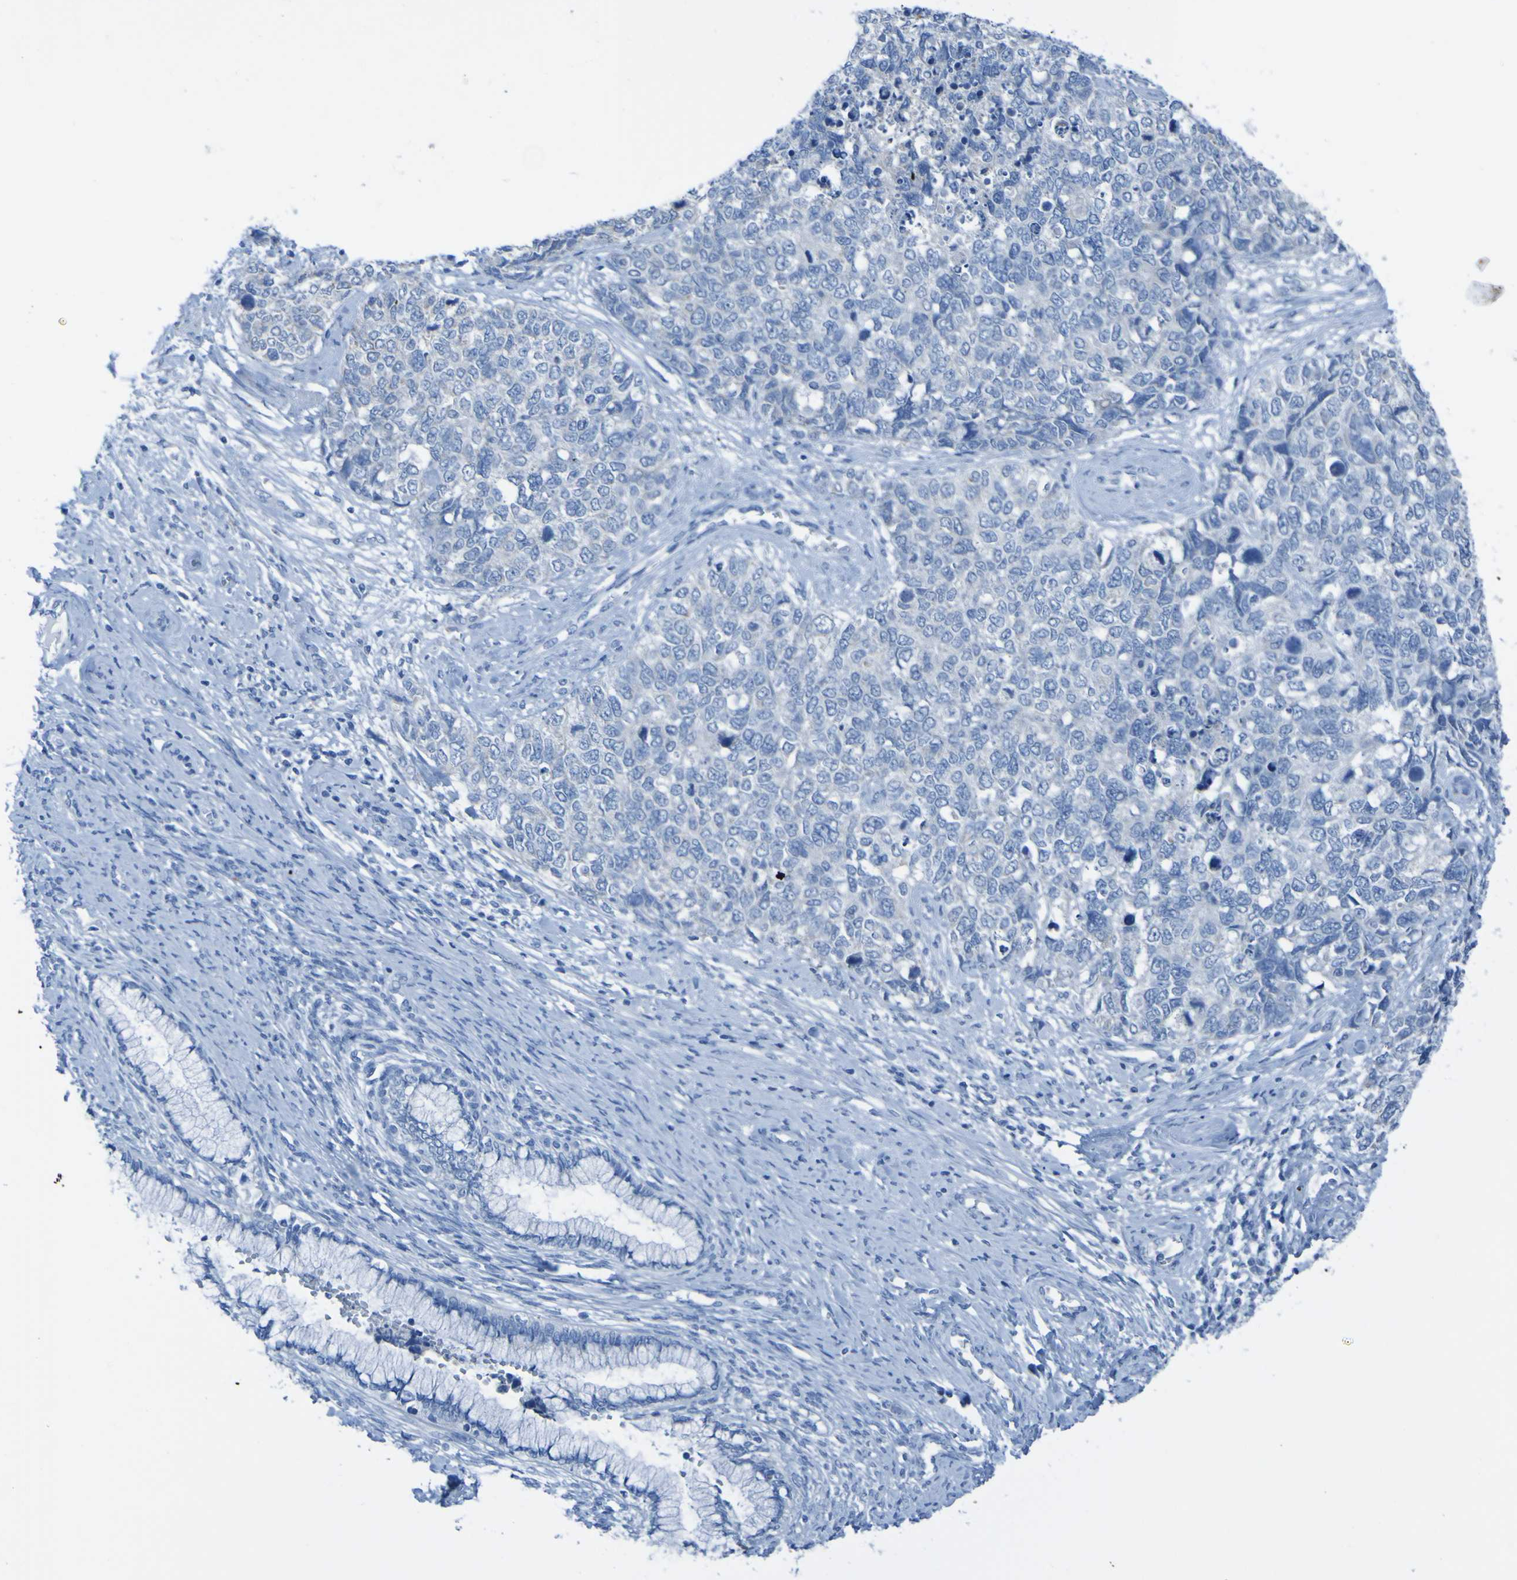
{"staining": {"intensity": "negative", "quantity": "none", "location": "none"}, "tissue": "cervical cancer", "cell_type": "Tumor cells", "image_type": "cancer", "snomed": [{"axis": "morphology", "description": "Squamous cell carcinoma, NOS"}, {"axis": "topography", "description": "Cervix"}], "caption": "DAB (3,3'-diaminobenzidine) immunohistochemical staining of human cervical cancer (squamous cell carcinoma) shows no significant positivity in tumor cells.", "gene": "ACMSD", "patient": {"sex": "female", "age": 63}}